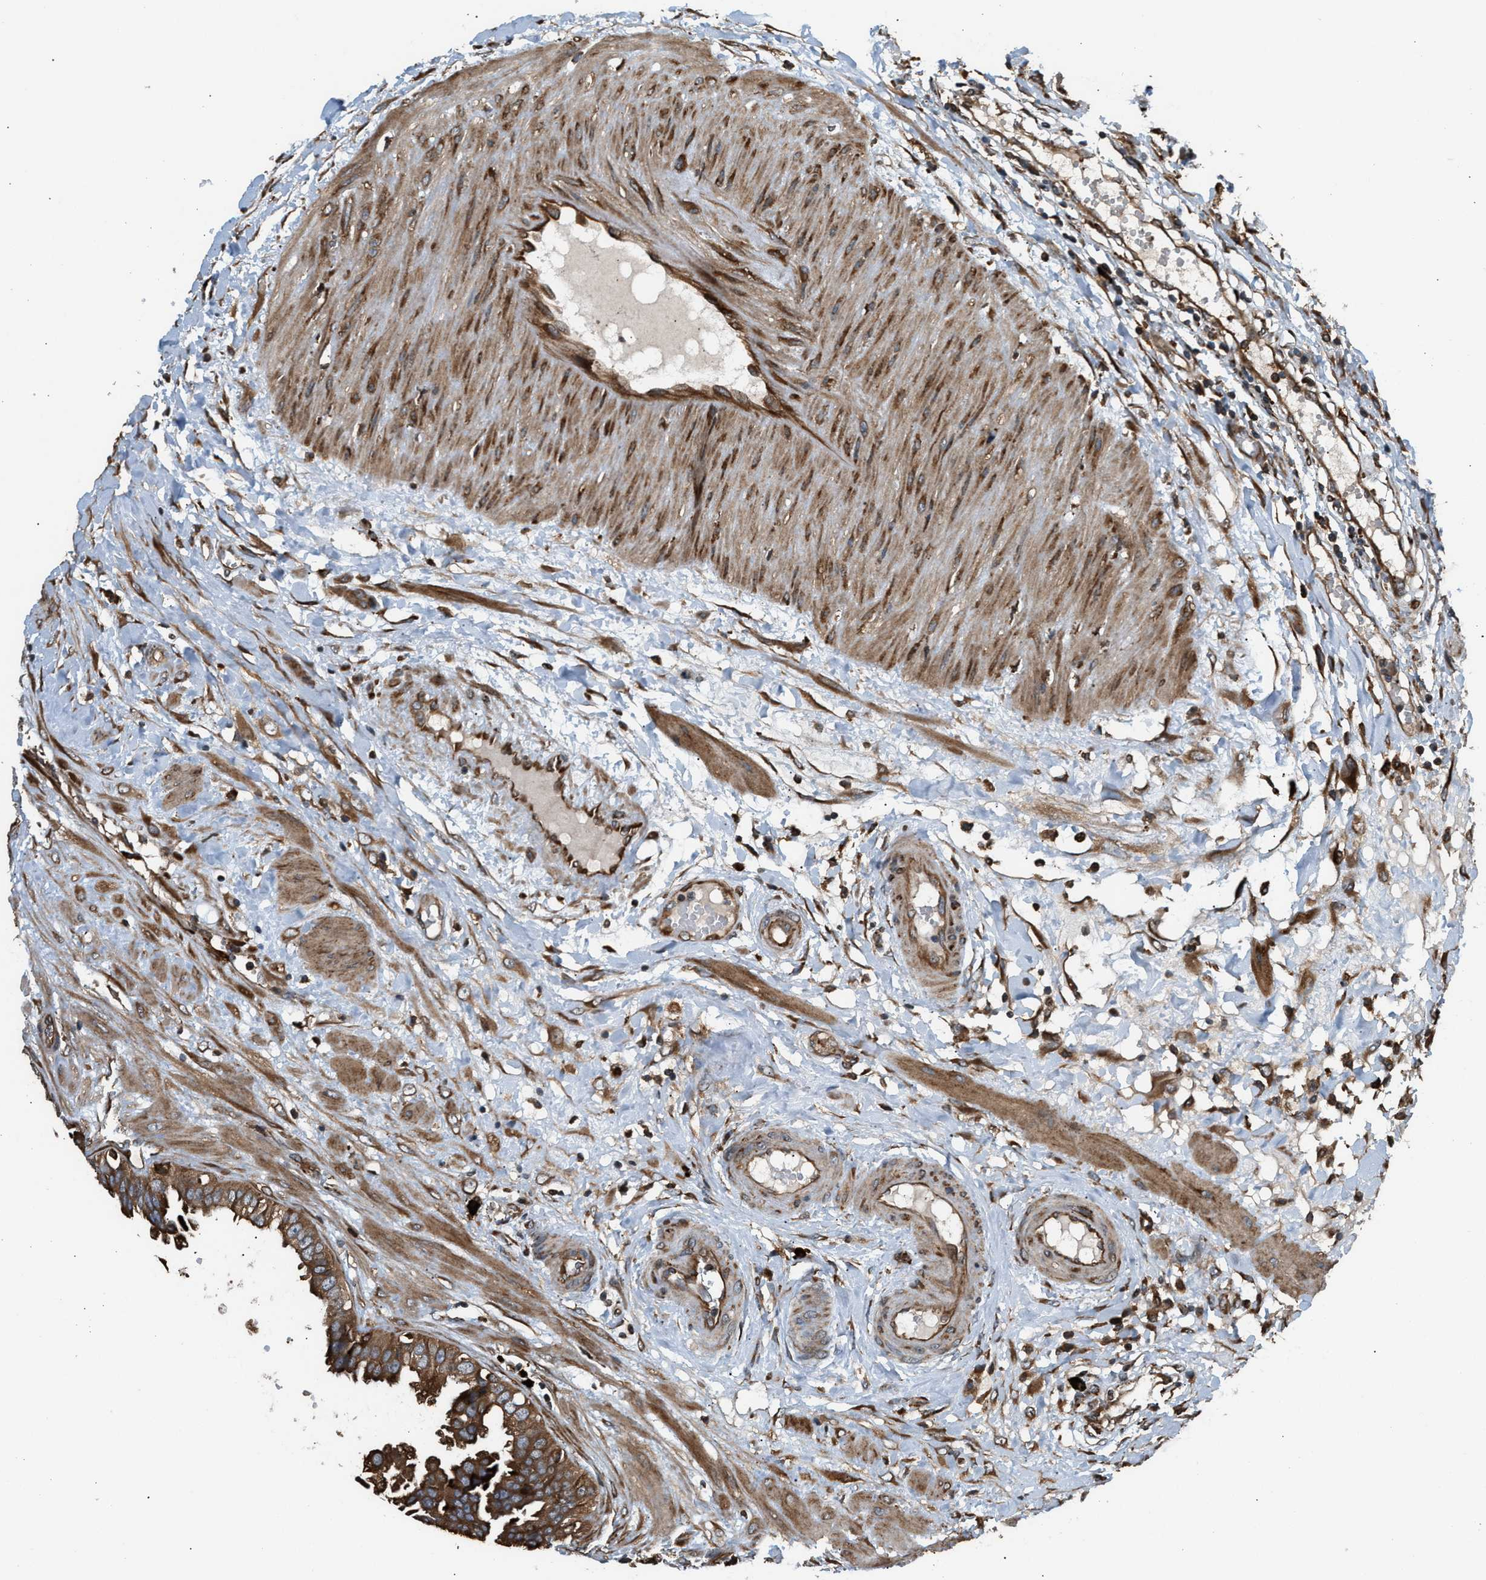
{"staining": {"intensity": "moderate", "quantity": ">75%", "location": "cytoplasmic/membranous"}, "tissue": "seminal vesicle", "cell_type": "Glandular cells", "image_type": "normal", "snomed": [{"axis": "morphology", "description": "Normal tissue, NOS"}, {"axis": "morphology", "description": "Adenocarcinoma, High grade"}, {"axis": "topography", "description": "Prostate"}, {"axis": "topography", "description": "Seminal veicle"}], "caption": "Protein staining reveals moderate cytoplasmic/membranous staining in about >75% of glandular cells in normal seminal vesicle. The staining was performed using DAB (3,3'-diaminobenzidine), with brown indicating positive protein expression. Nuclei are stained blue with hematoxylin.", "gene": "BAIAP2L1", "patient": {"sex": "male", "age": 55}}